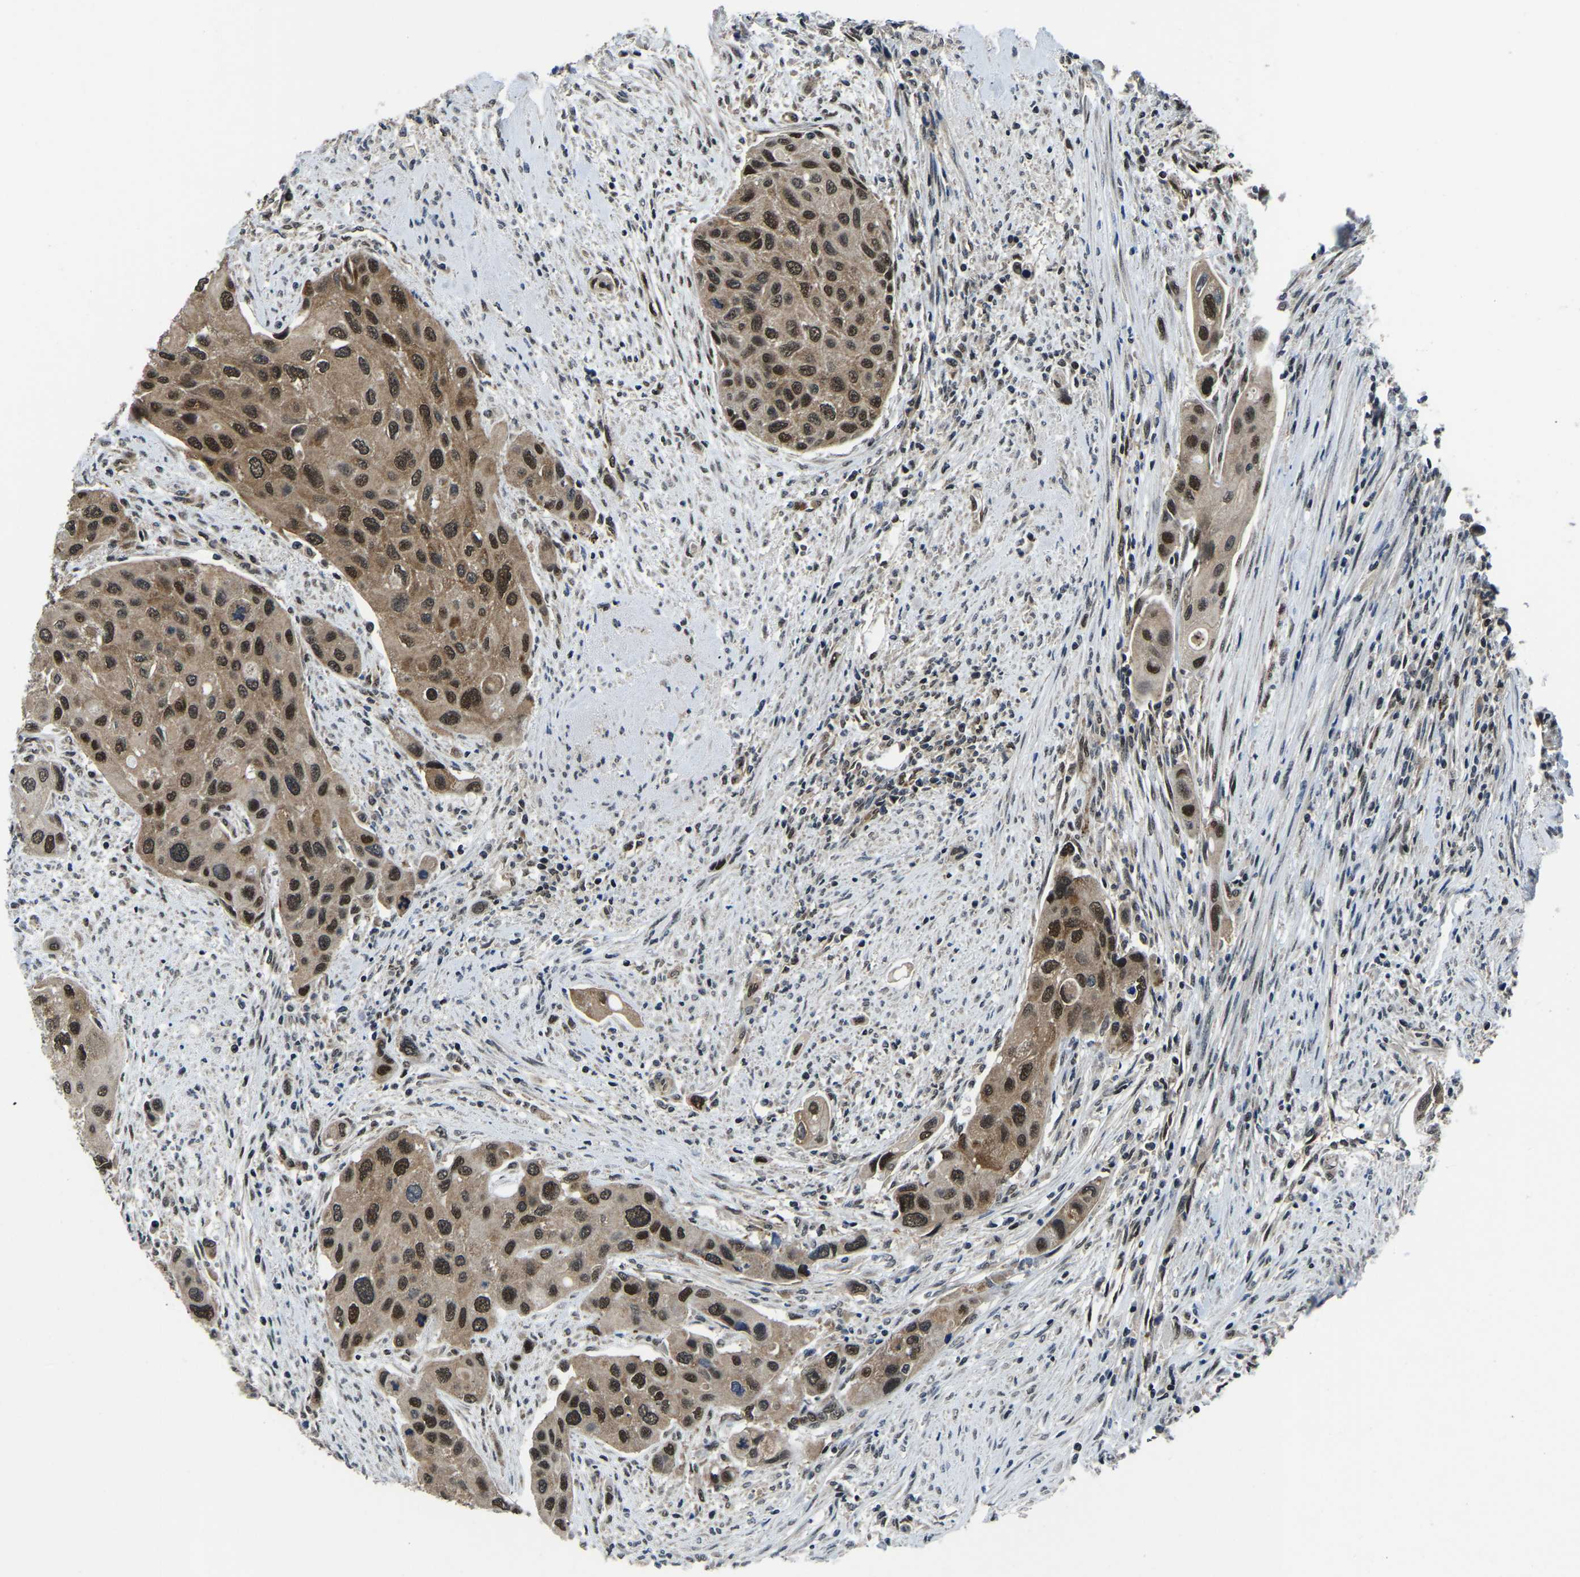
{"staining": {"intensity": "moderate", "quantity": ">75%", "location": "cytoplasmic/membranous,nuclear"}, "tissue": "urothelial cancer", "cell_type": "Tumor cells", "image_type": "cancer", "snomed": [{"axis": "morphology", "description": "Urothelial carcinoma, High grade"}, {"axis": "topography", "description": "Urinary bladder"}], "caption": "High-grade urothelial carcinoma stained with a brown dye shows moderate cytoplasmic/membranous and nuclear positive expression in approximately >75% of tumor cells.", "gene": "DFFA", "patient": {"sex": "female", "age": 56}}